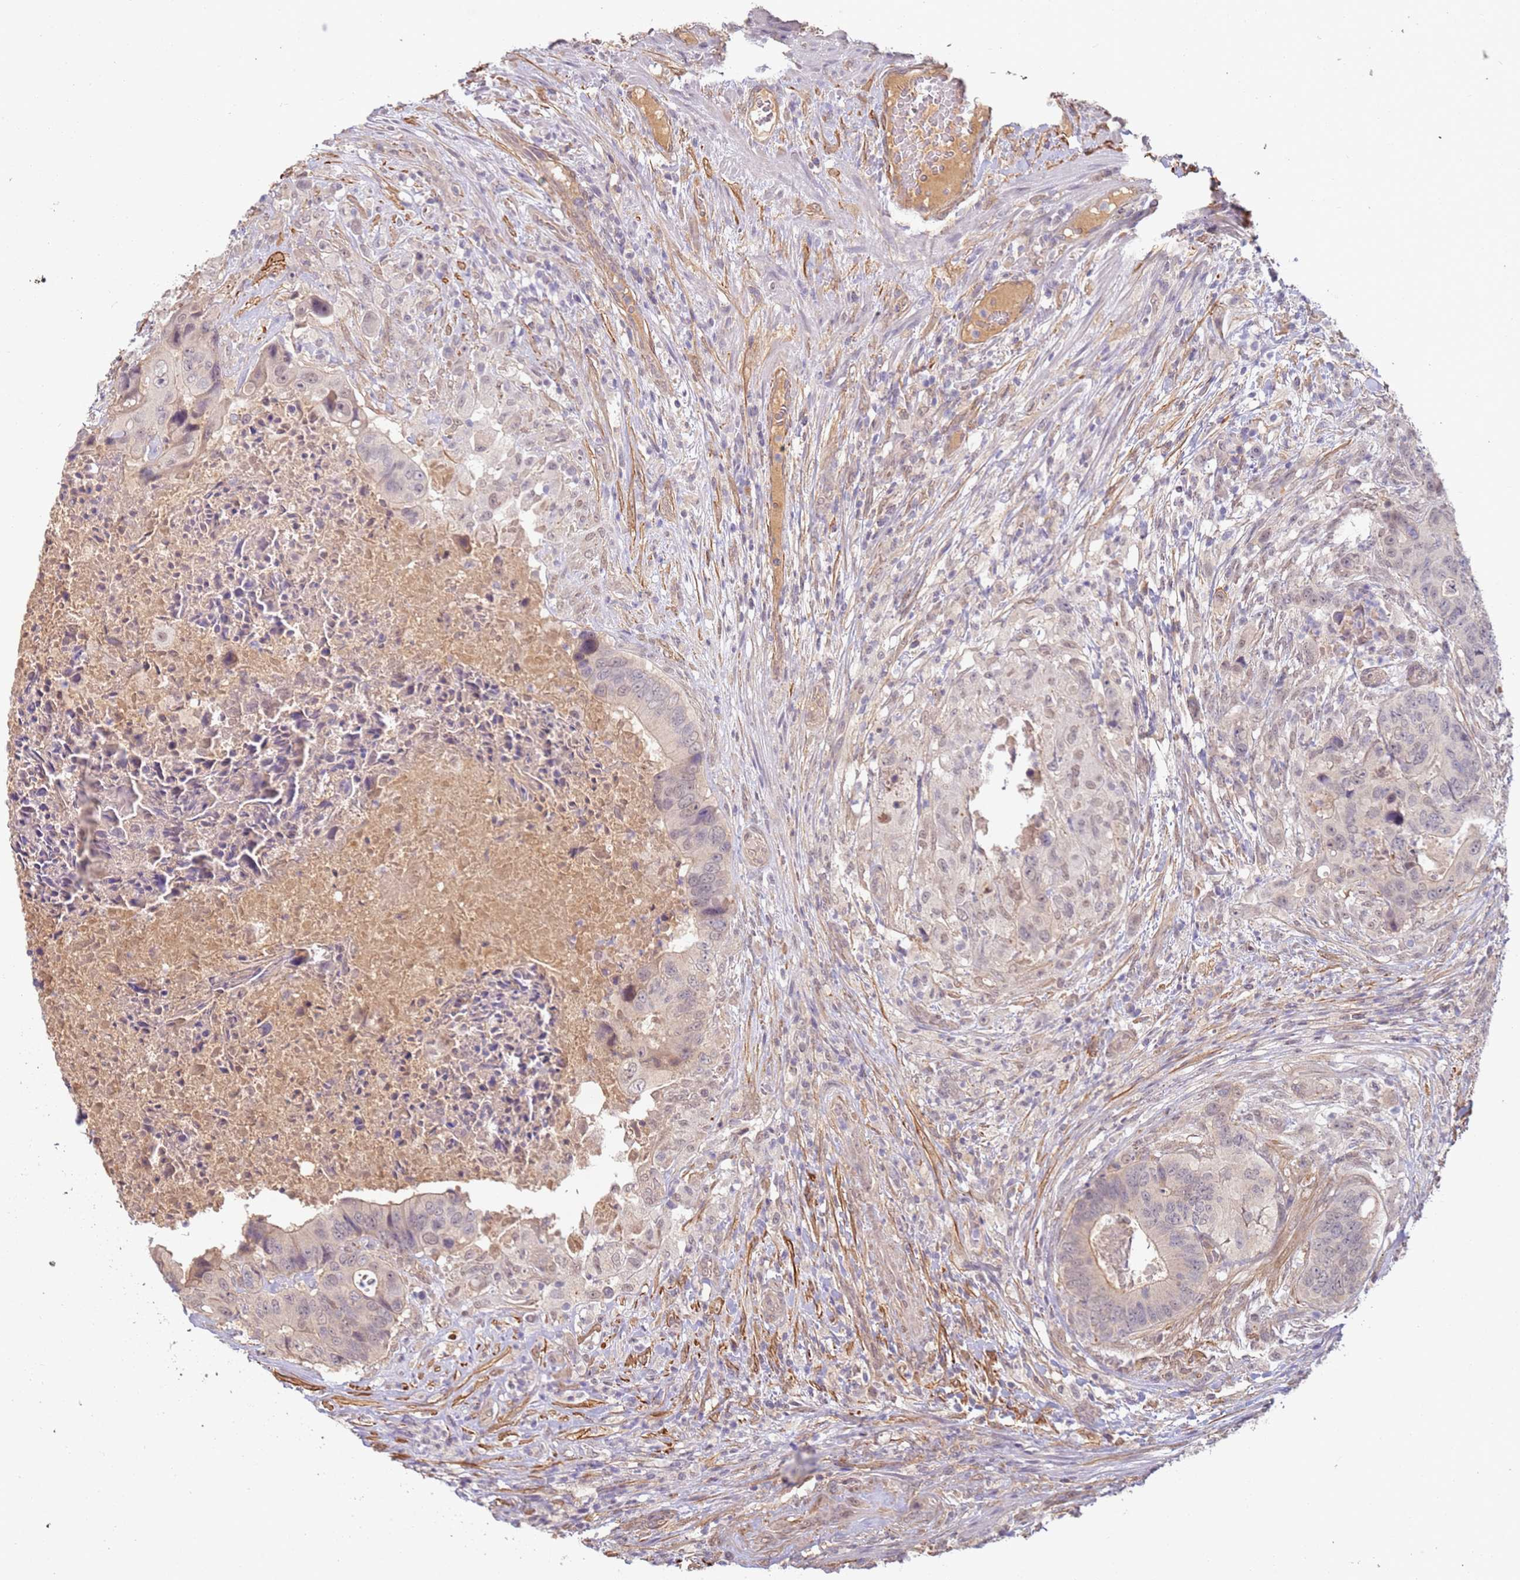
{"staining": {"intensity": "weak", "quantity": "<25%", "location": "nuclear"}, "tissue": "colorectal cancer", "cell_type": "Tumor cells", "image_type": "cancer", "snomed": [{"axis": "morphology", "description": "Adenocarcinoma, NOS"}, {"axis": "topography", "description": "Colon"}], "caption": "This is an IHC photomicrograph of colorectal cancer (adenocarcinoma). There is no positivity in tumor cells.", "gene": "WDR93", "patient": {"sex": "male", "age": 84}}